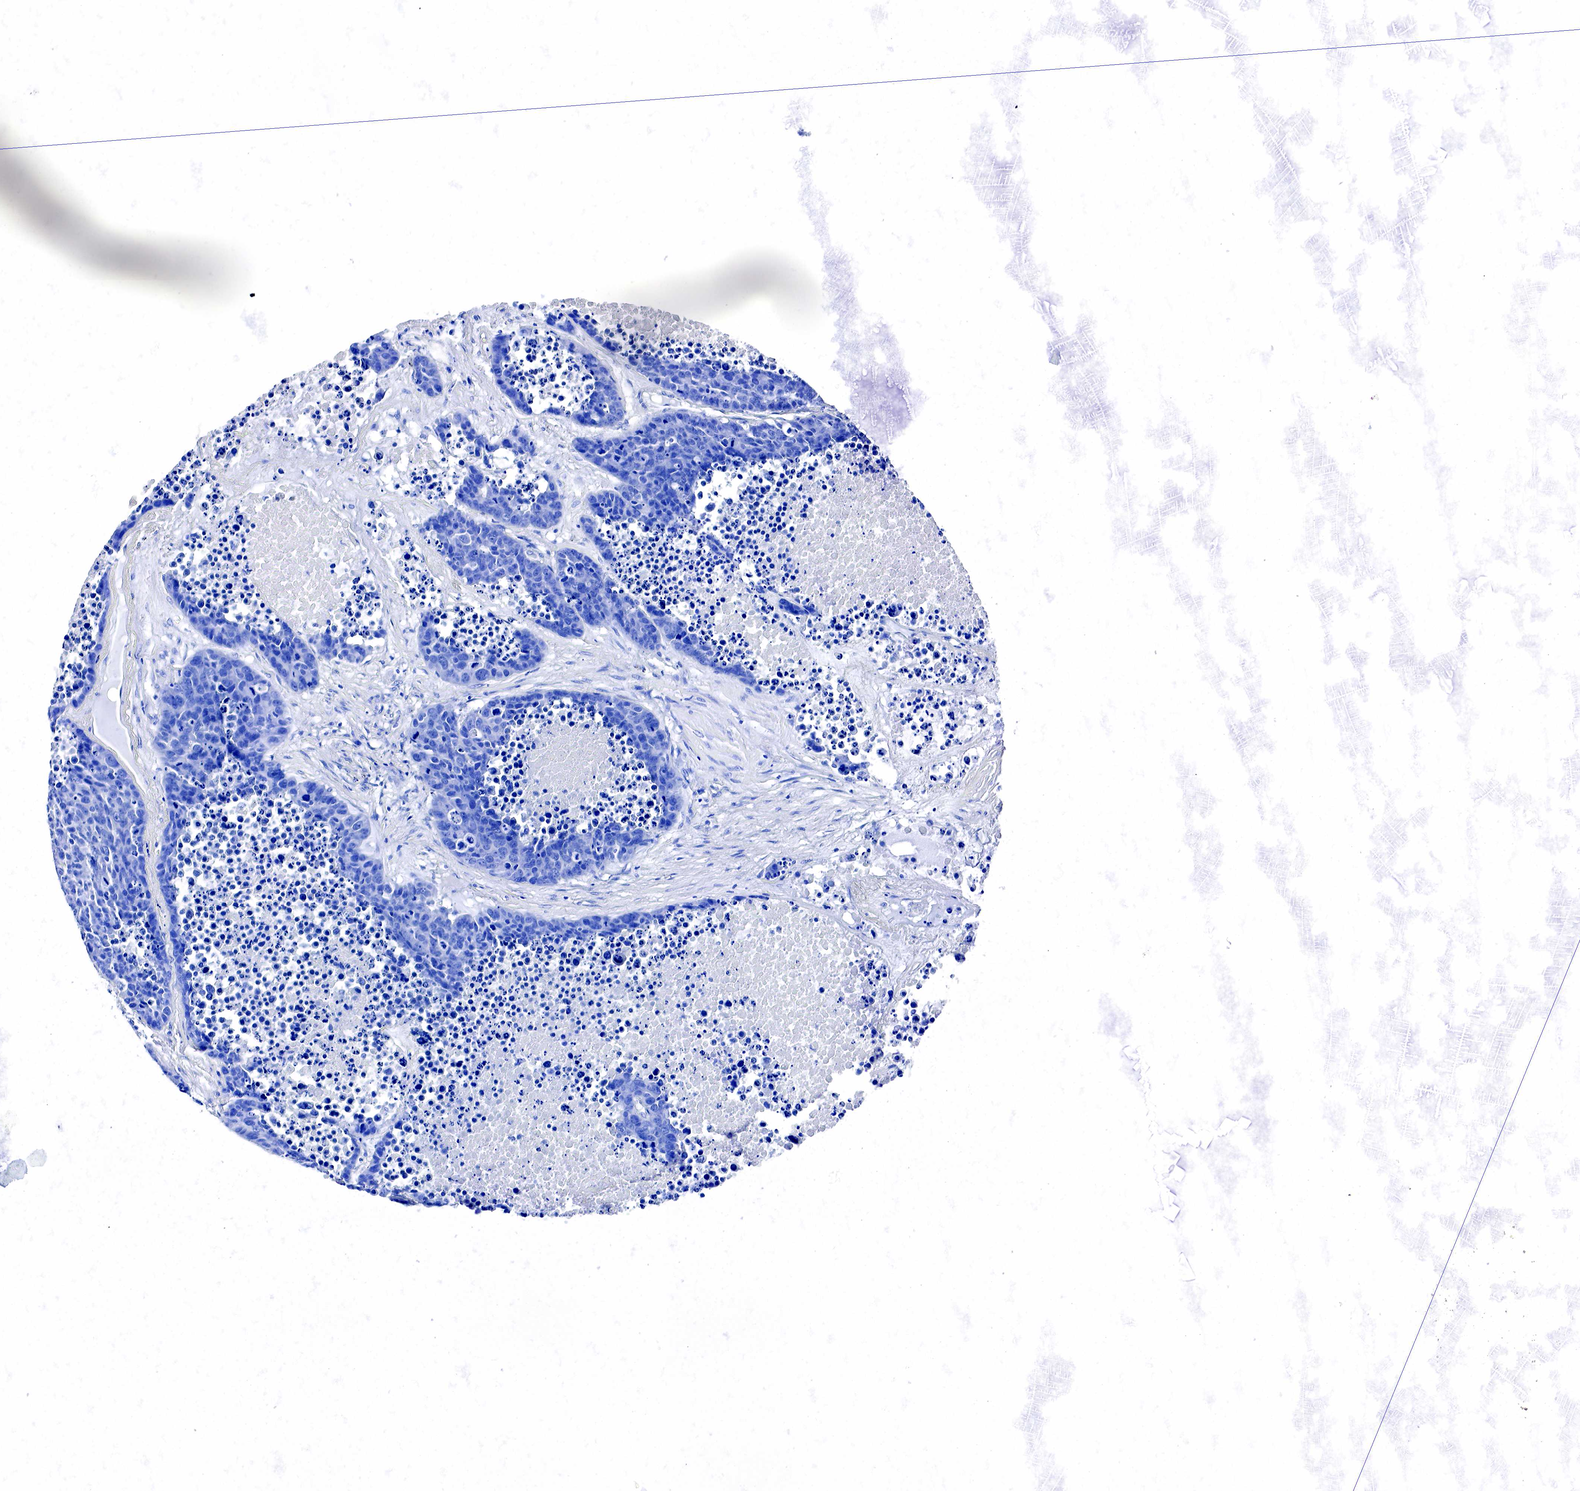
{"staining": {"intensity": "negative", "quantity": "none", "location": "none"}, "tissue": "lung cancer", "cell_type": "Tumor cells", "image_type": "cancer", "snomed": [{"axis": "morphology", "description": "Carcinoid, malignant, NOS"}, {"axis": "topography", "description": "Lung"}], "caption": "Lung malignant carcinoid stained for a protein using immunohistochemistry demonstrates no expression tumor cells.", "gene": "ACP3", "patient": {"sex": "male", "age": 60}}